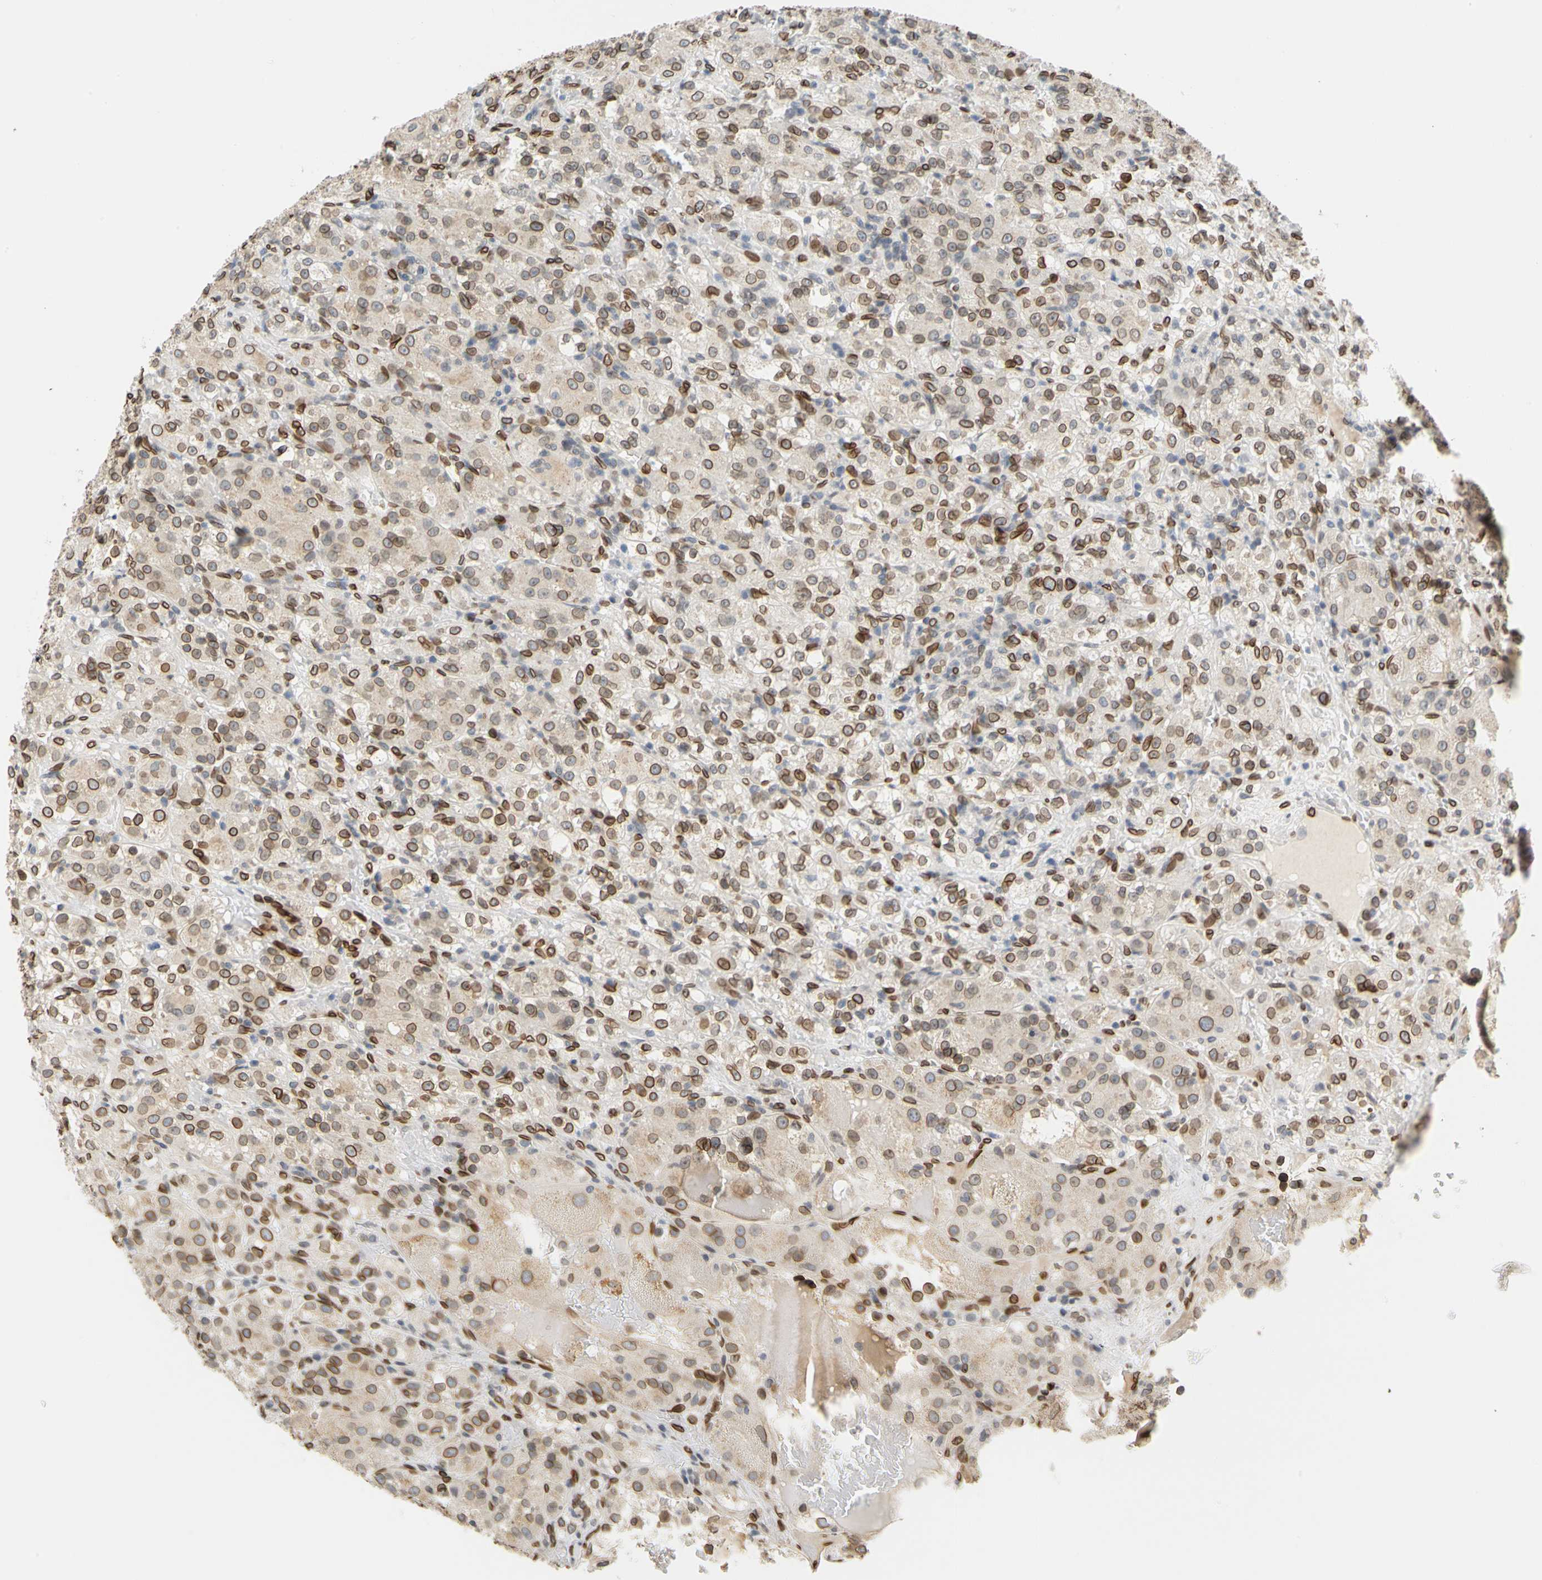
{"staining": {"intensity": "moderate", "quantity": ">75%", "location": "cytoplasmic/membranous,nuclear"}, "tissue": "renal cancer", "cell_type": "Tumor cells", "image_type": "cancer", "snomed": [{"axis": "morphology", "description": "Normal tissue, NOS"}, {"axis": "morphology", "description": "Adenocarcinoma, NOS"}, {"axis": "topography", "description": "Kidney"}], "caption": "The image demonstrates a brown stain indicating the presence of a protein in the cytoplasmic/membranous and nuclear of tumor cells in renal cancer. (DAB (3,3'-diaminobenzidine) = brown stain, brightfield microscopy at high magnification).", "gene": "SUN1", "patient": {"sex": "male", "age": 61}}